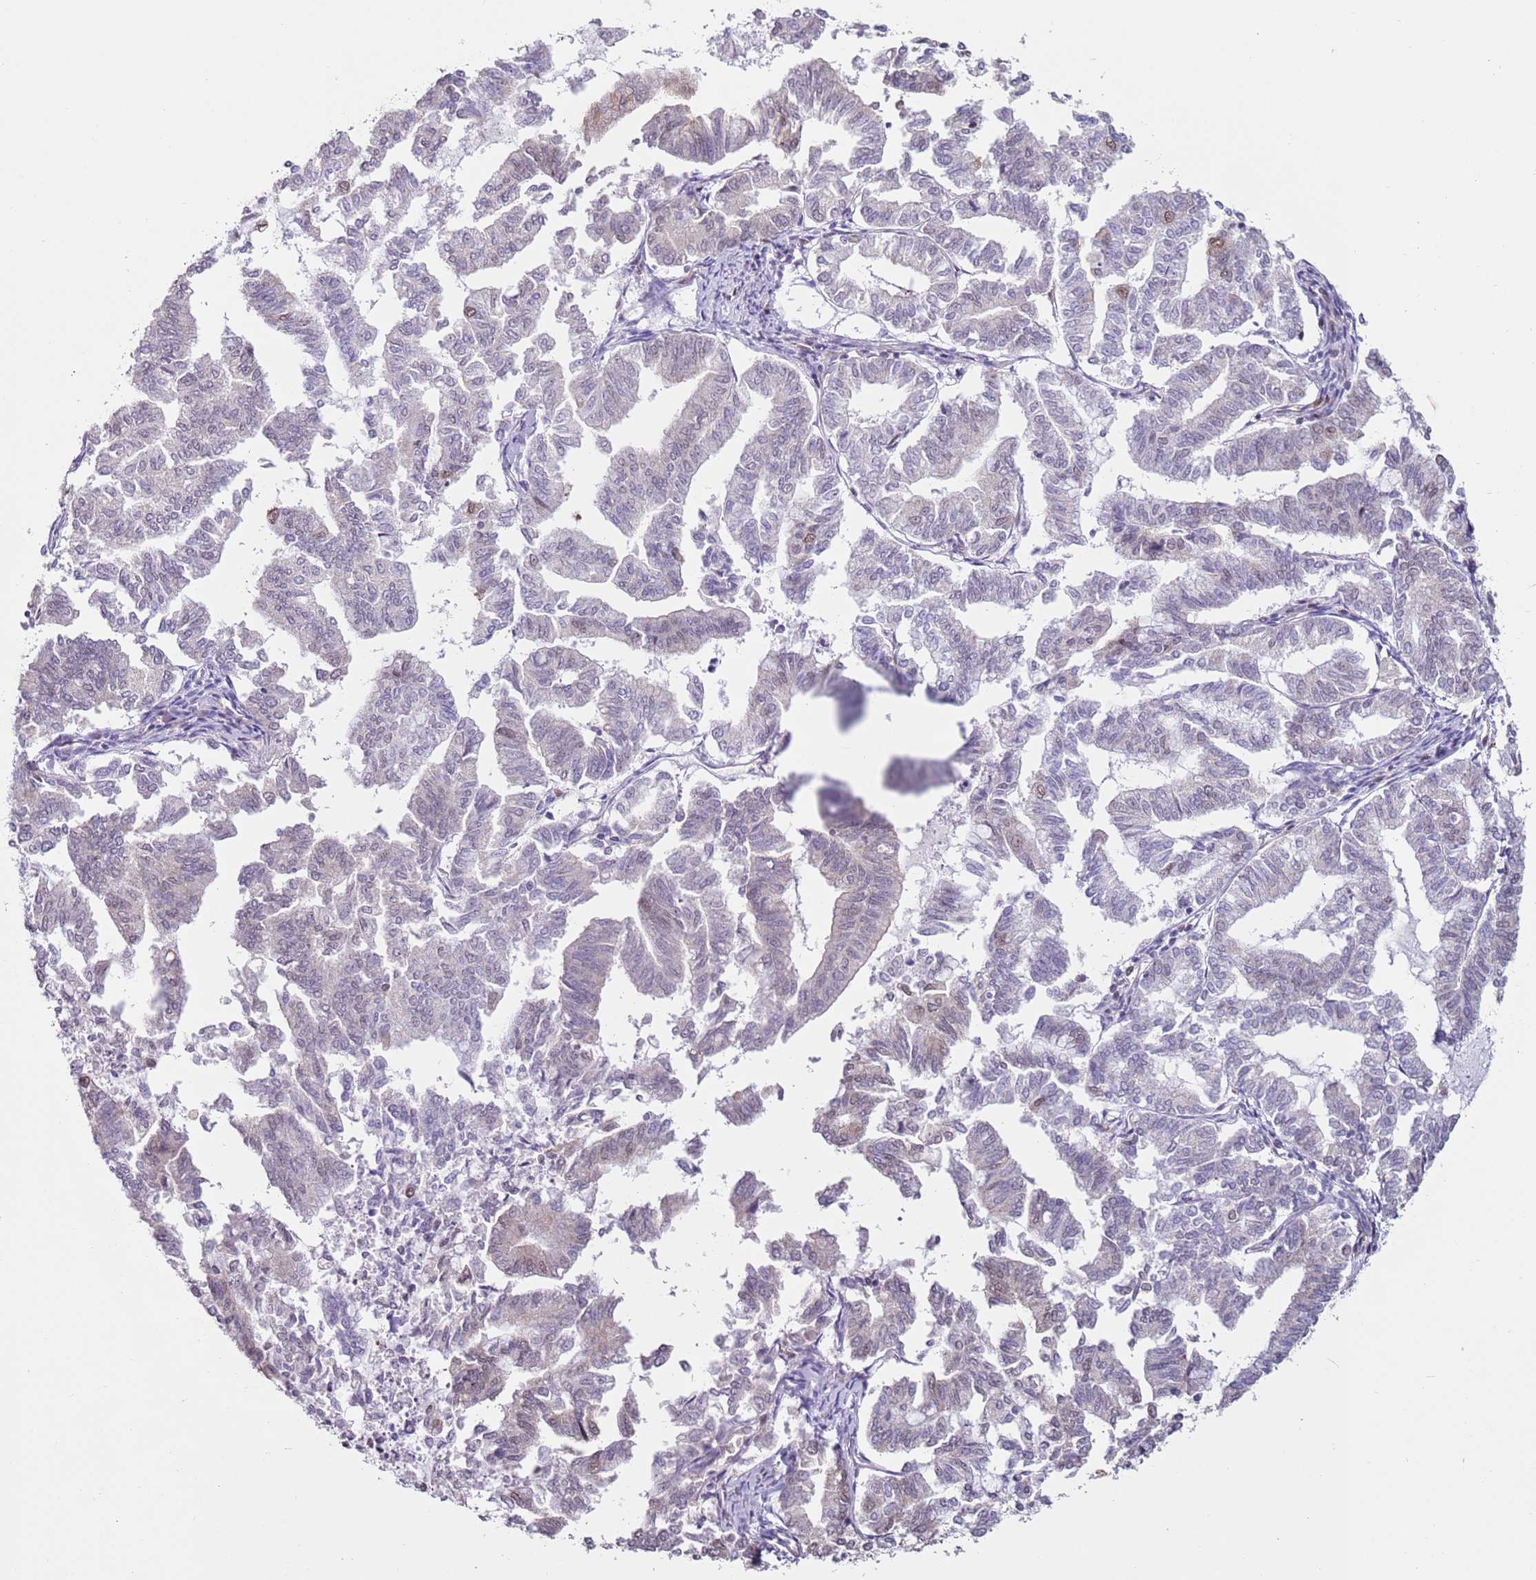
{"staining": {"intensity": "negative", "quantity": "none", "location": "none"}, "tissue": "endometrial cancer", "cell_type": "Tumor cells", "image_type": "cancer", "snomed": [{"axis": "morphology", "description": "Adenocarcinoma, NOS"}, {"axis": "topography", "description": "Endometrium"}], "caption": "DAB immunohistochemical staining of endometrial cancer shows no significant positivity in tumor cells. (DAB (3,3'-diaminobenzidine) IHC visualized using brightfield microscopy, high magnification).", "gene": "PSMD4", "patient": {"sex": "female", "age": 79}}